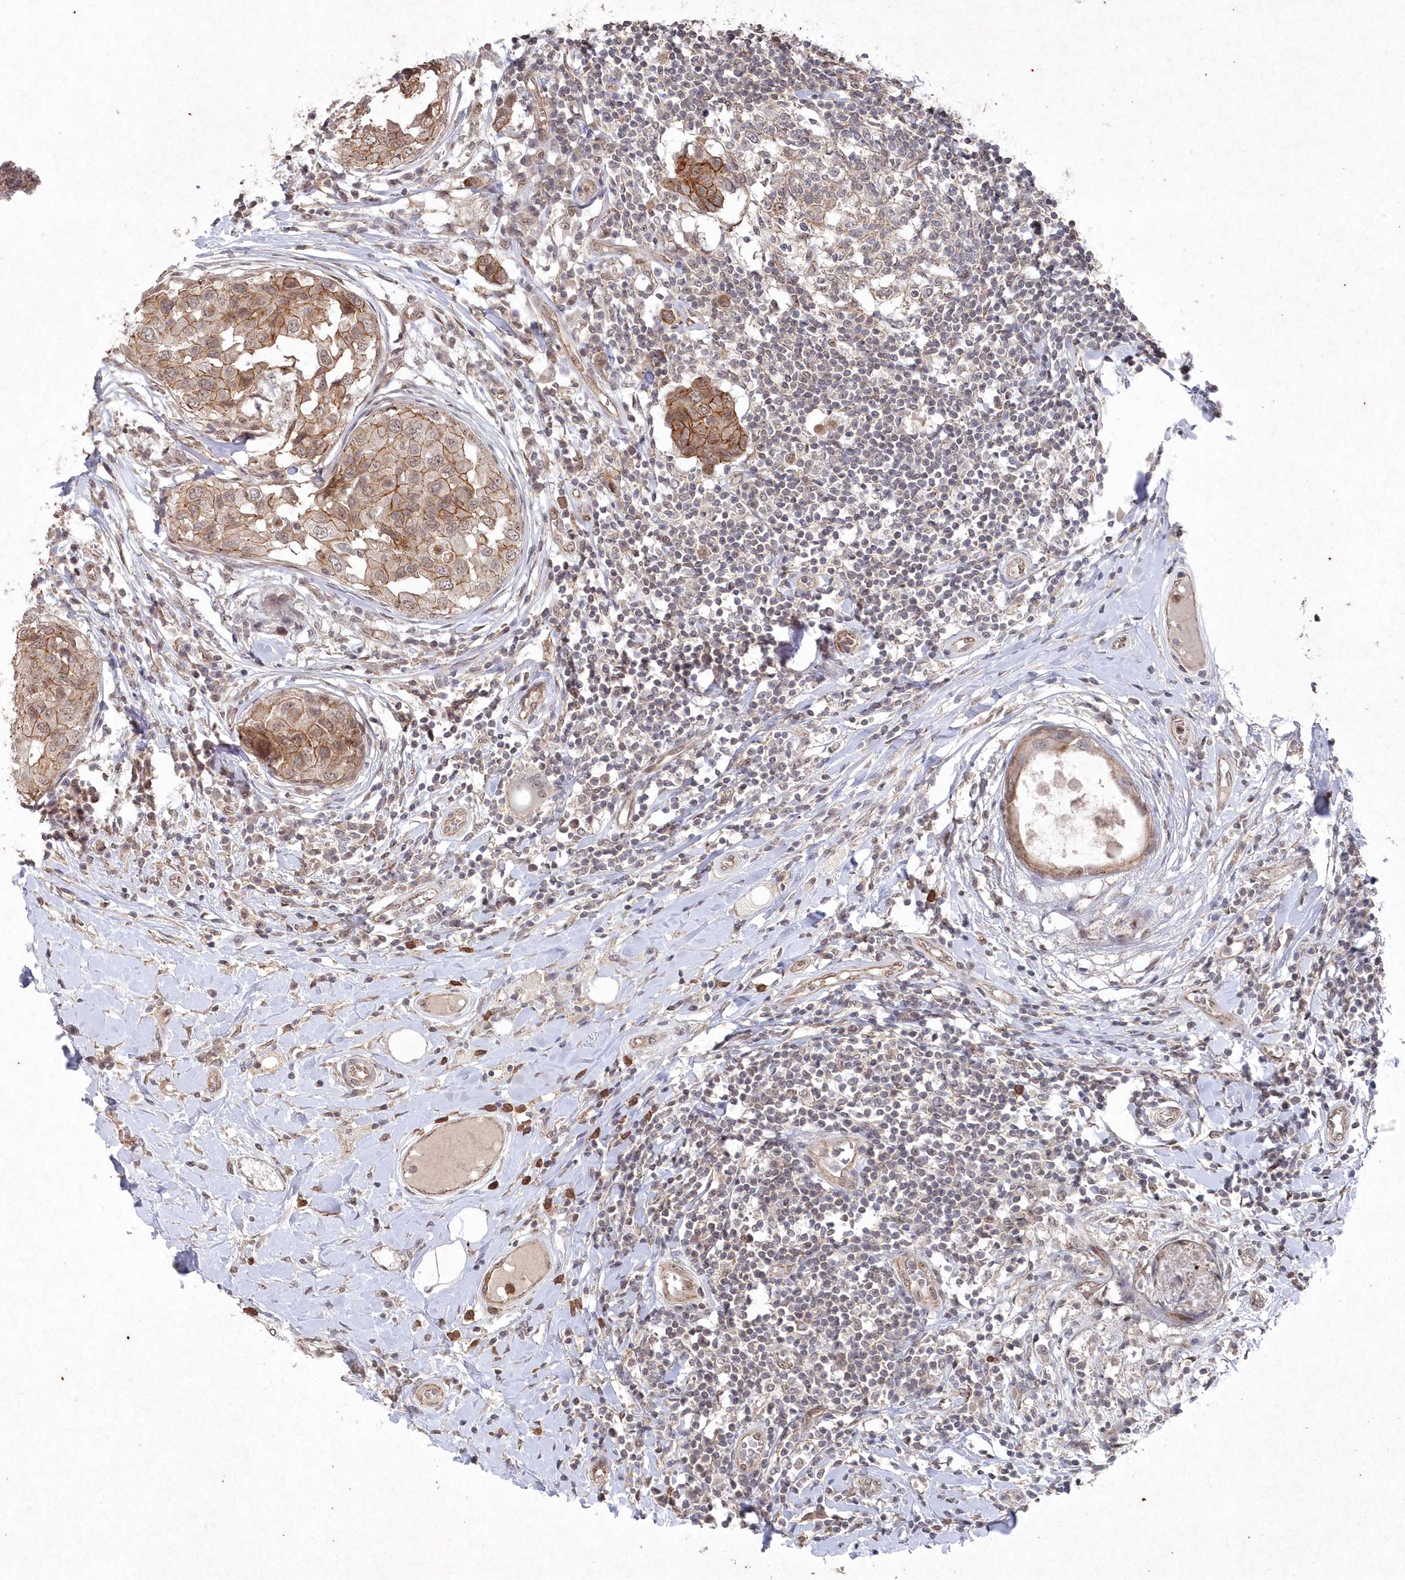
{"staining": {"intensity": "moderate", "quantity": ">75%", "location": "cytoplasmic/membranous"}, "tissue": "breast cancer", "cell_type": "Tumor cells", "image_type": "cancer", "snomed": [{"axis": "morphology", "description": "Duct carcinoma"}, {"axis": "topography", "description": "Breast"}], "caption": "Breast cancer tissue reveals moderate cytoplasmic/membranous expression in about >75% of tumor cells, visualized by immunohistochemistry.", "gene": "VSIG2", "patient": {"sex": "female", "age": 27}}